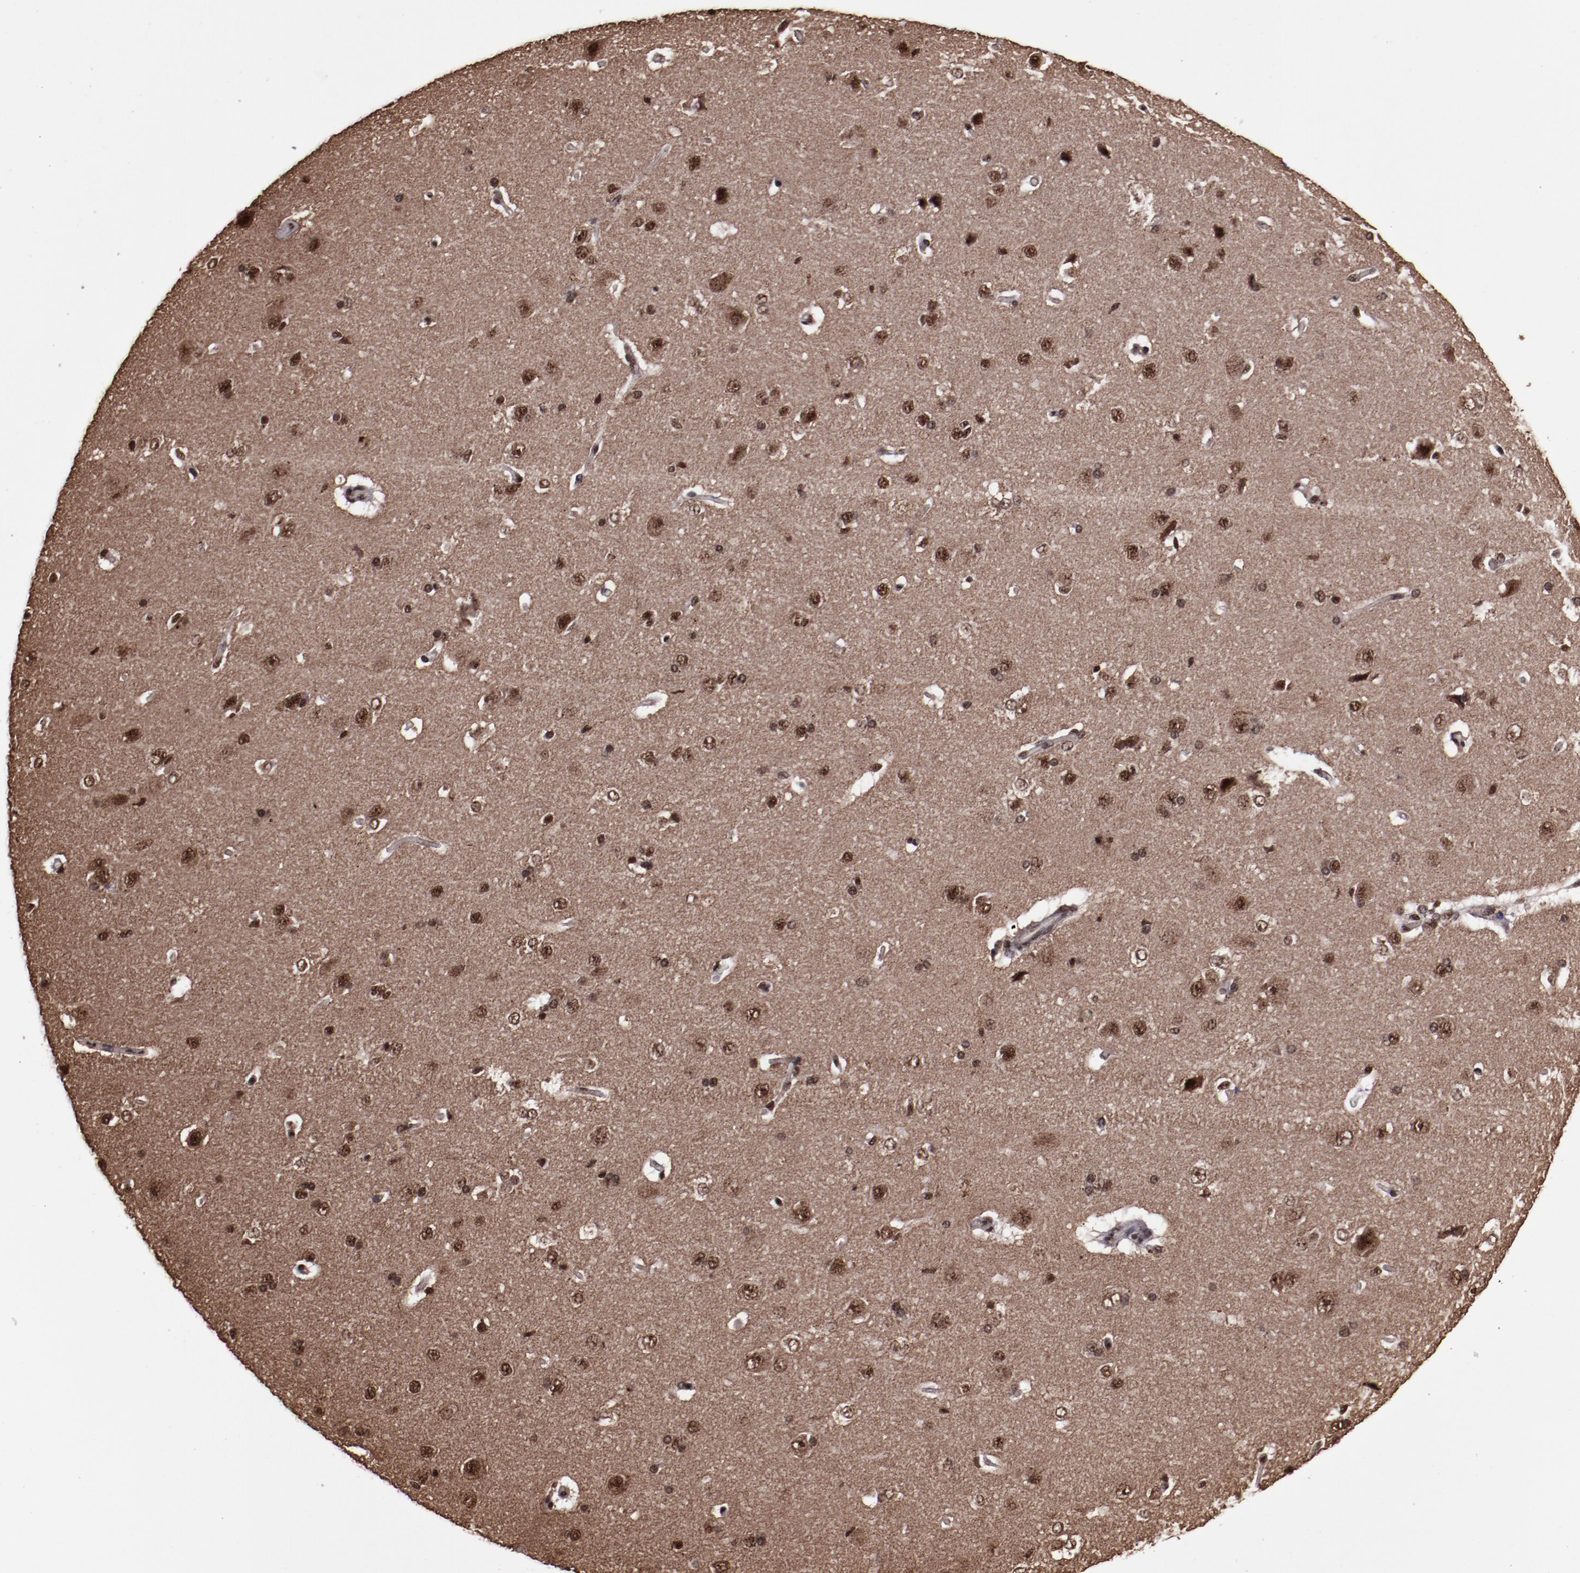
{"staining": {"intensity": "moderate", "quantity": ">75%", "location": "nuclear"}, "tissue": "cerebral cortex", "cell_type": "Endothelial cells", "image_type": "normal", "snomed": [{"axis": "morphology", "description": "Normal tissue, NOS"}, {"axis": "topography", "description": "Cerebral cortex"}], "caption": "A high-resolution photomicrograph shows immunohistochemistry (IHC) staining of normal cerebral cortex, which displays moderate nuclear positivity in approximately >75% of endothelial cells.", "gene": "SNW1", "patient": {"sex": "female", "age": 45}}